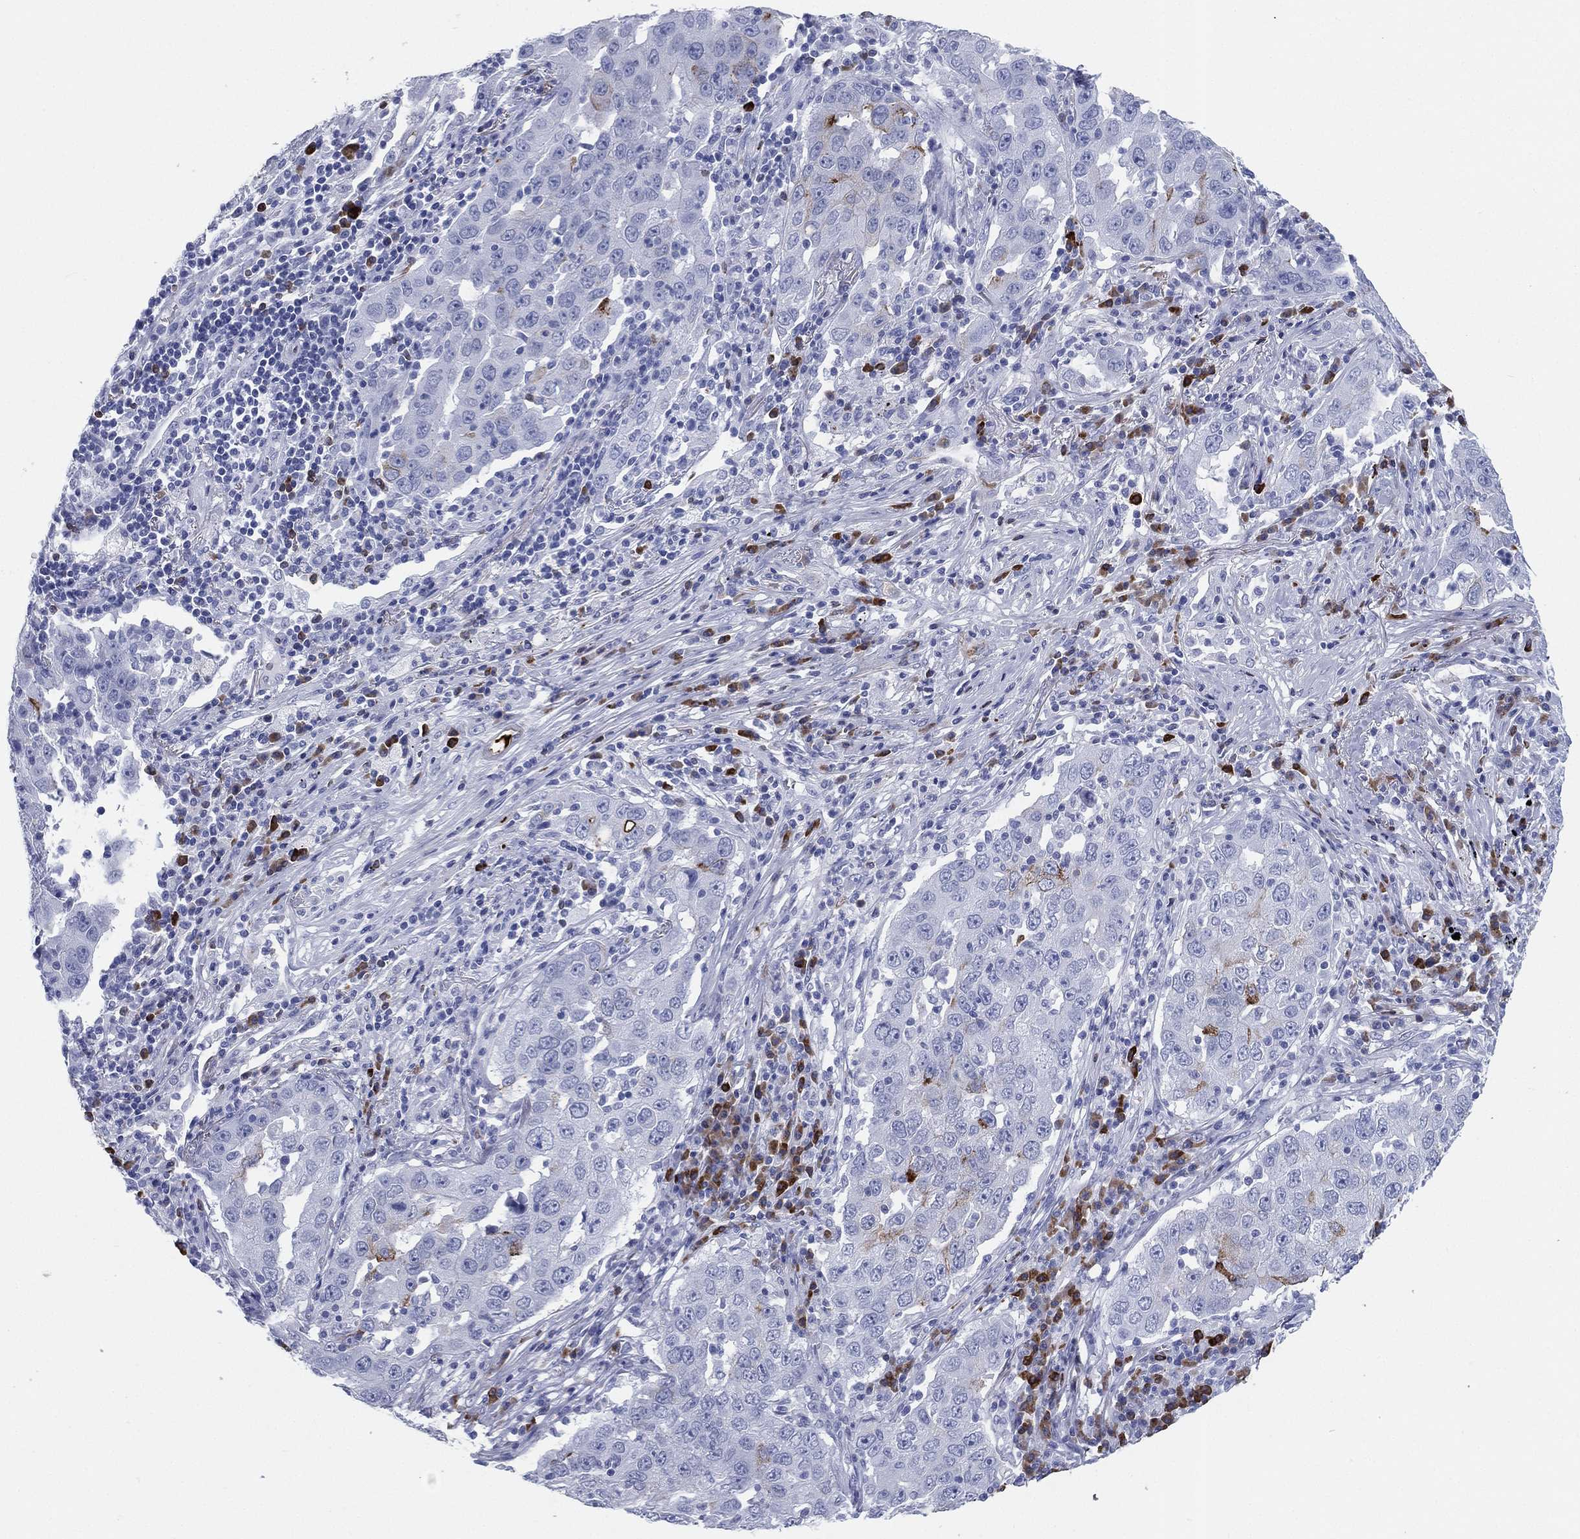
{"staining": {"intensity": "negative", "quantity": "none", "location": "none"}, "tissue": "lung cancer", "cell_type": "Tumor cells", "image_type": "cancer", "snomed": [{"axis": "morphology", "description": "Adenocarcinoma, NOS"}, {"axis": "topography", "description": "Lung"}], "caption": "Lung cancer was stained to show a protein in brown. There is no significant staining in tumor cells.", "gene": "CD79A", "patient": {"sex": "male", "age": 73}}